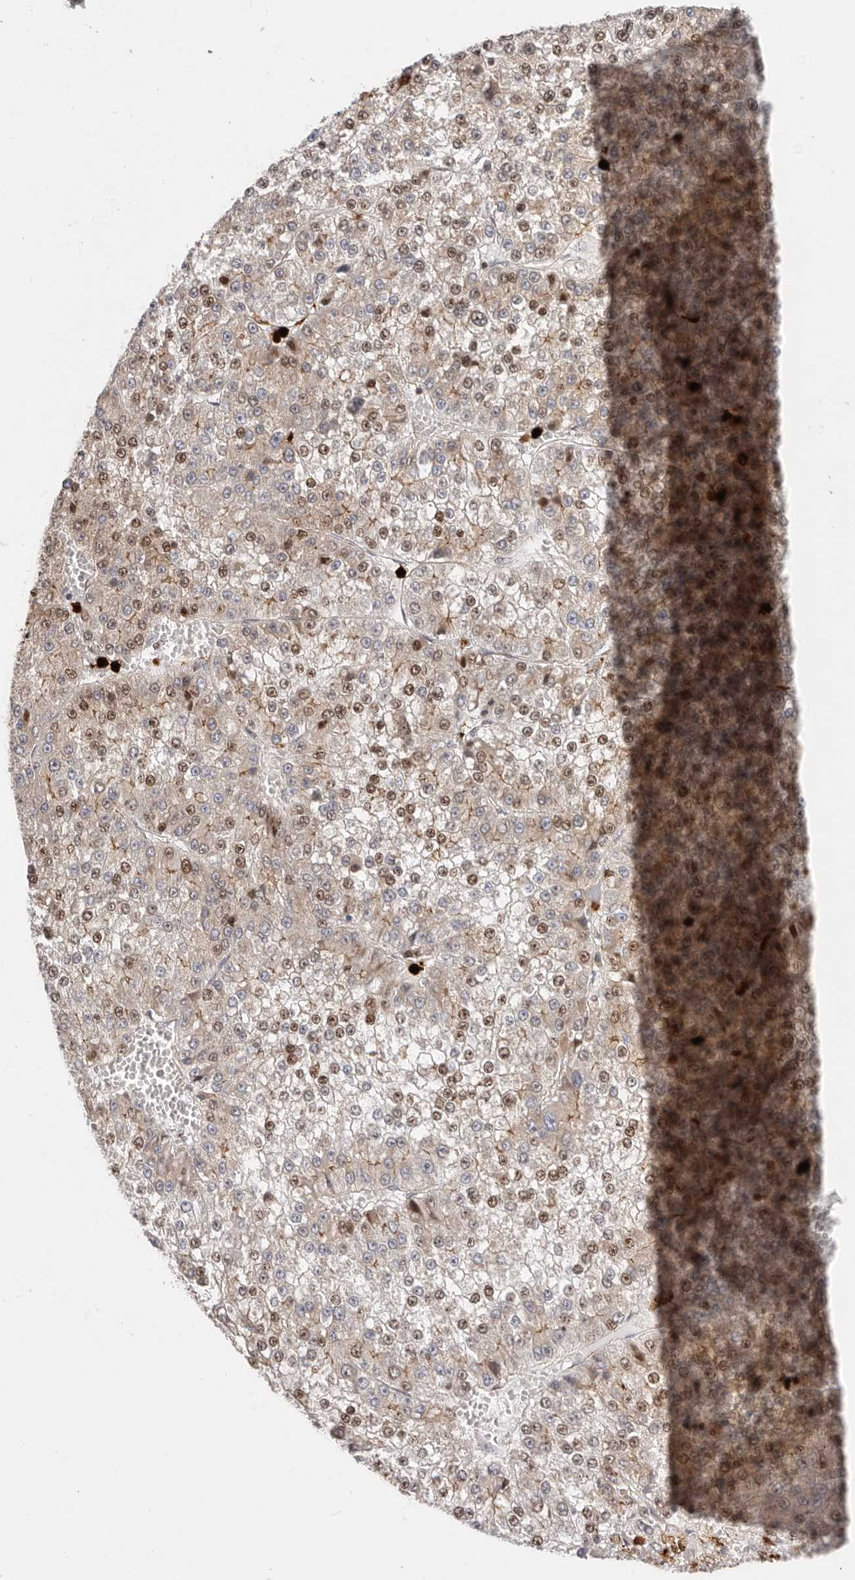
{"staining": {"intensity": "moderate", "quantity": ">75%", "location": "nuclear"}, "tissue": "liver cancer", "cell_type": "Tumor cells", "image_type": "cancer", "snomed": [{"axis": "morphology", "description": "Carcinoma, Hepatocellular, NOS"}, {"axis": "topography", "description": "Liver"}], "caption": "Immunohistochemical staining of human hepatocellular carcinoma (liver) exhibits moderate nuclear protein staining in about >75% of tumor cells. (IHC, brightfield microscopy, high magnification).", "gene": "AFDN", "patient": {"sex": "female", "age": 73}}